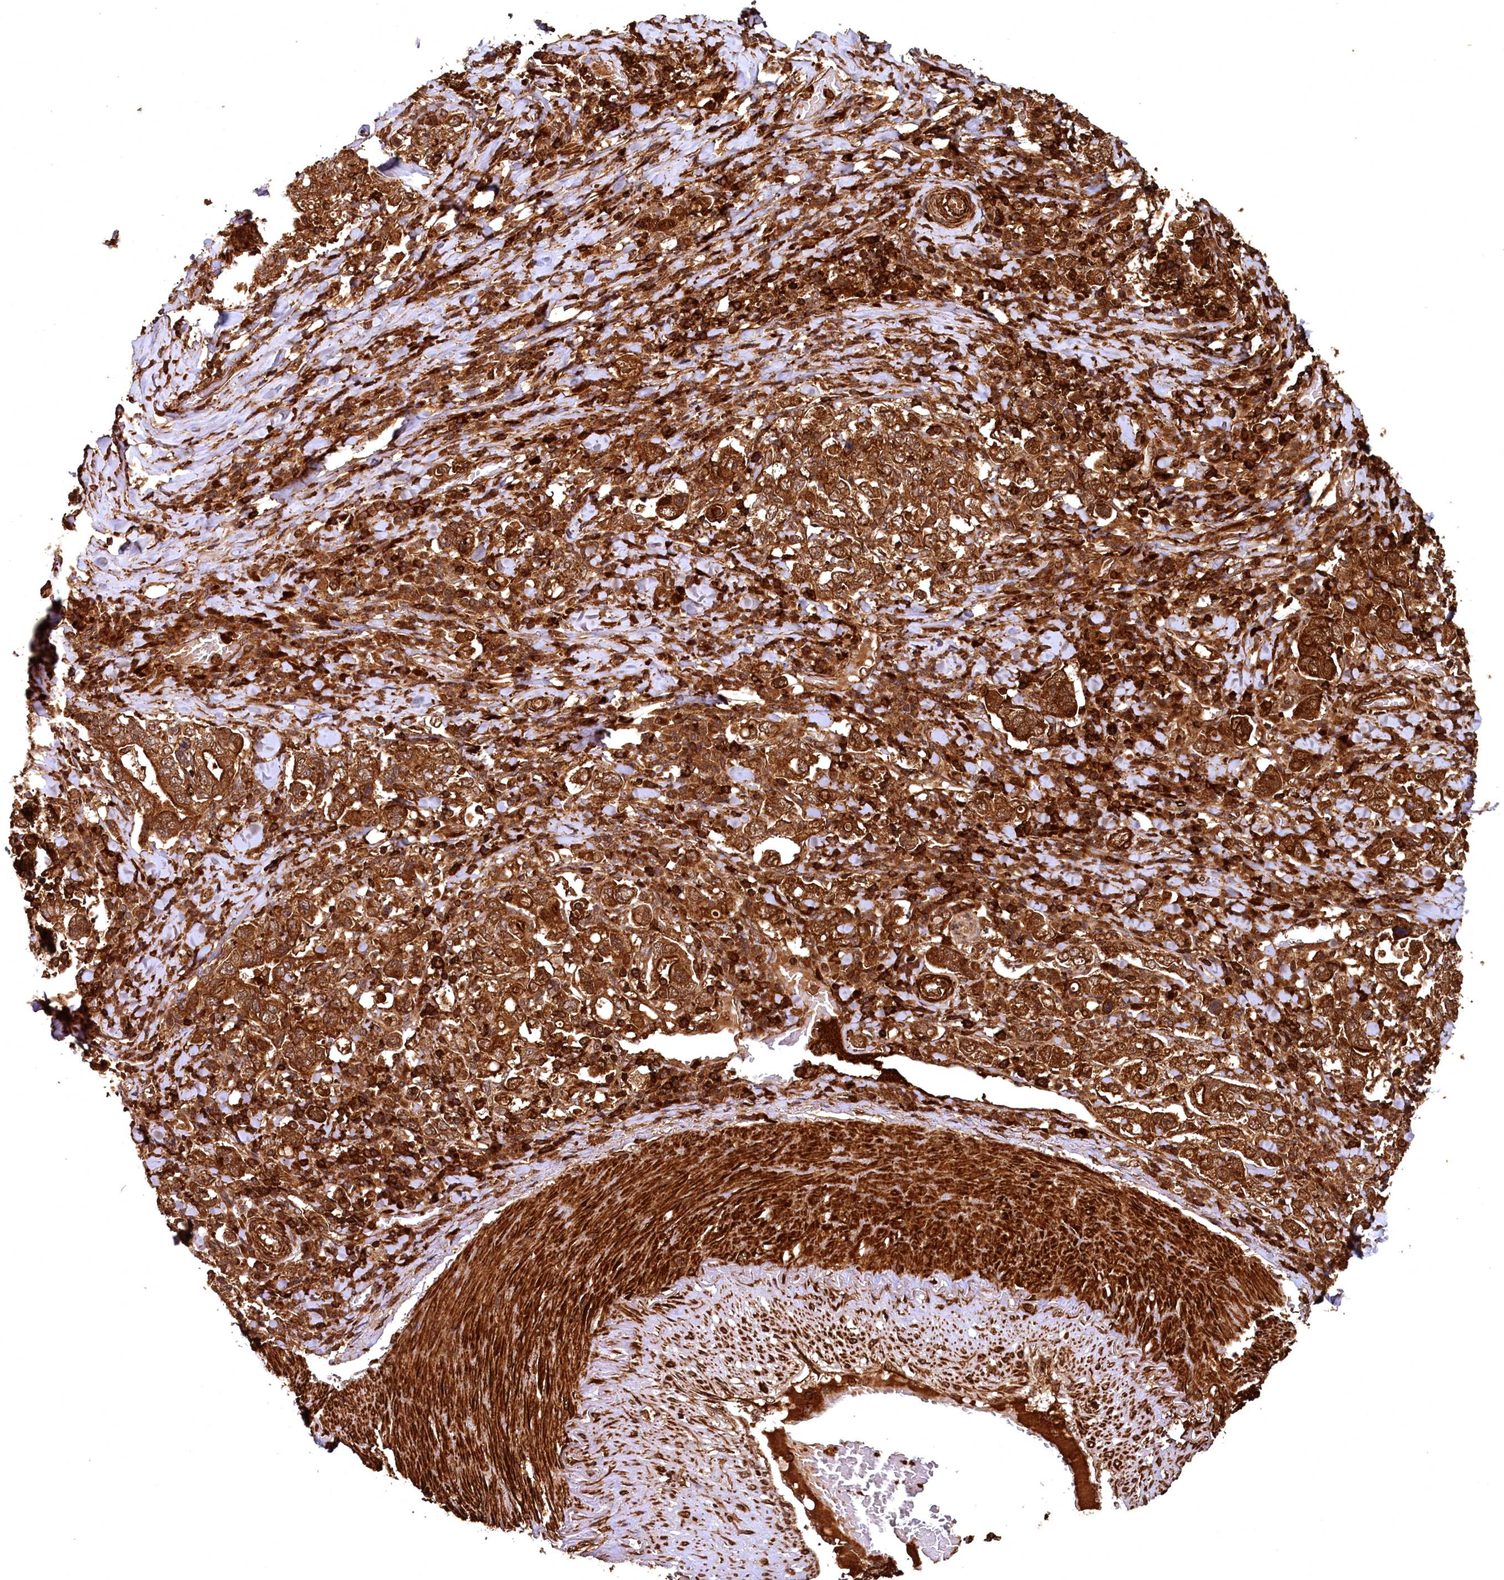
{"staining": {"intensity": "strong", "quantity": ">75%", "location": "cytoplasmic/membranous"}, "tissue": "stomach cancer", "cell_type": "Tumor cells", "image_type": "cancer", "snomed": [{"axis": "morphology", "description": "Adenocarcinoma, NOS"}, {"axis": "topography", "description": "Stomach, upper"}], "caption": "Immunohistochemical staining of stomach cancer (adenocarcinoma) reveals high levels of strong cytoplasmic/membranous staining in approximately >75% of tumor cells. (Stains: DAB in brown, nuclei in blue, Microscopy: brightfield microscopy at high magnification).", "gene": "STUB1", "patient": {"sex": "male", "age": 62}}